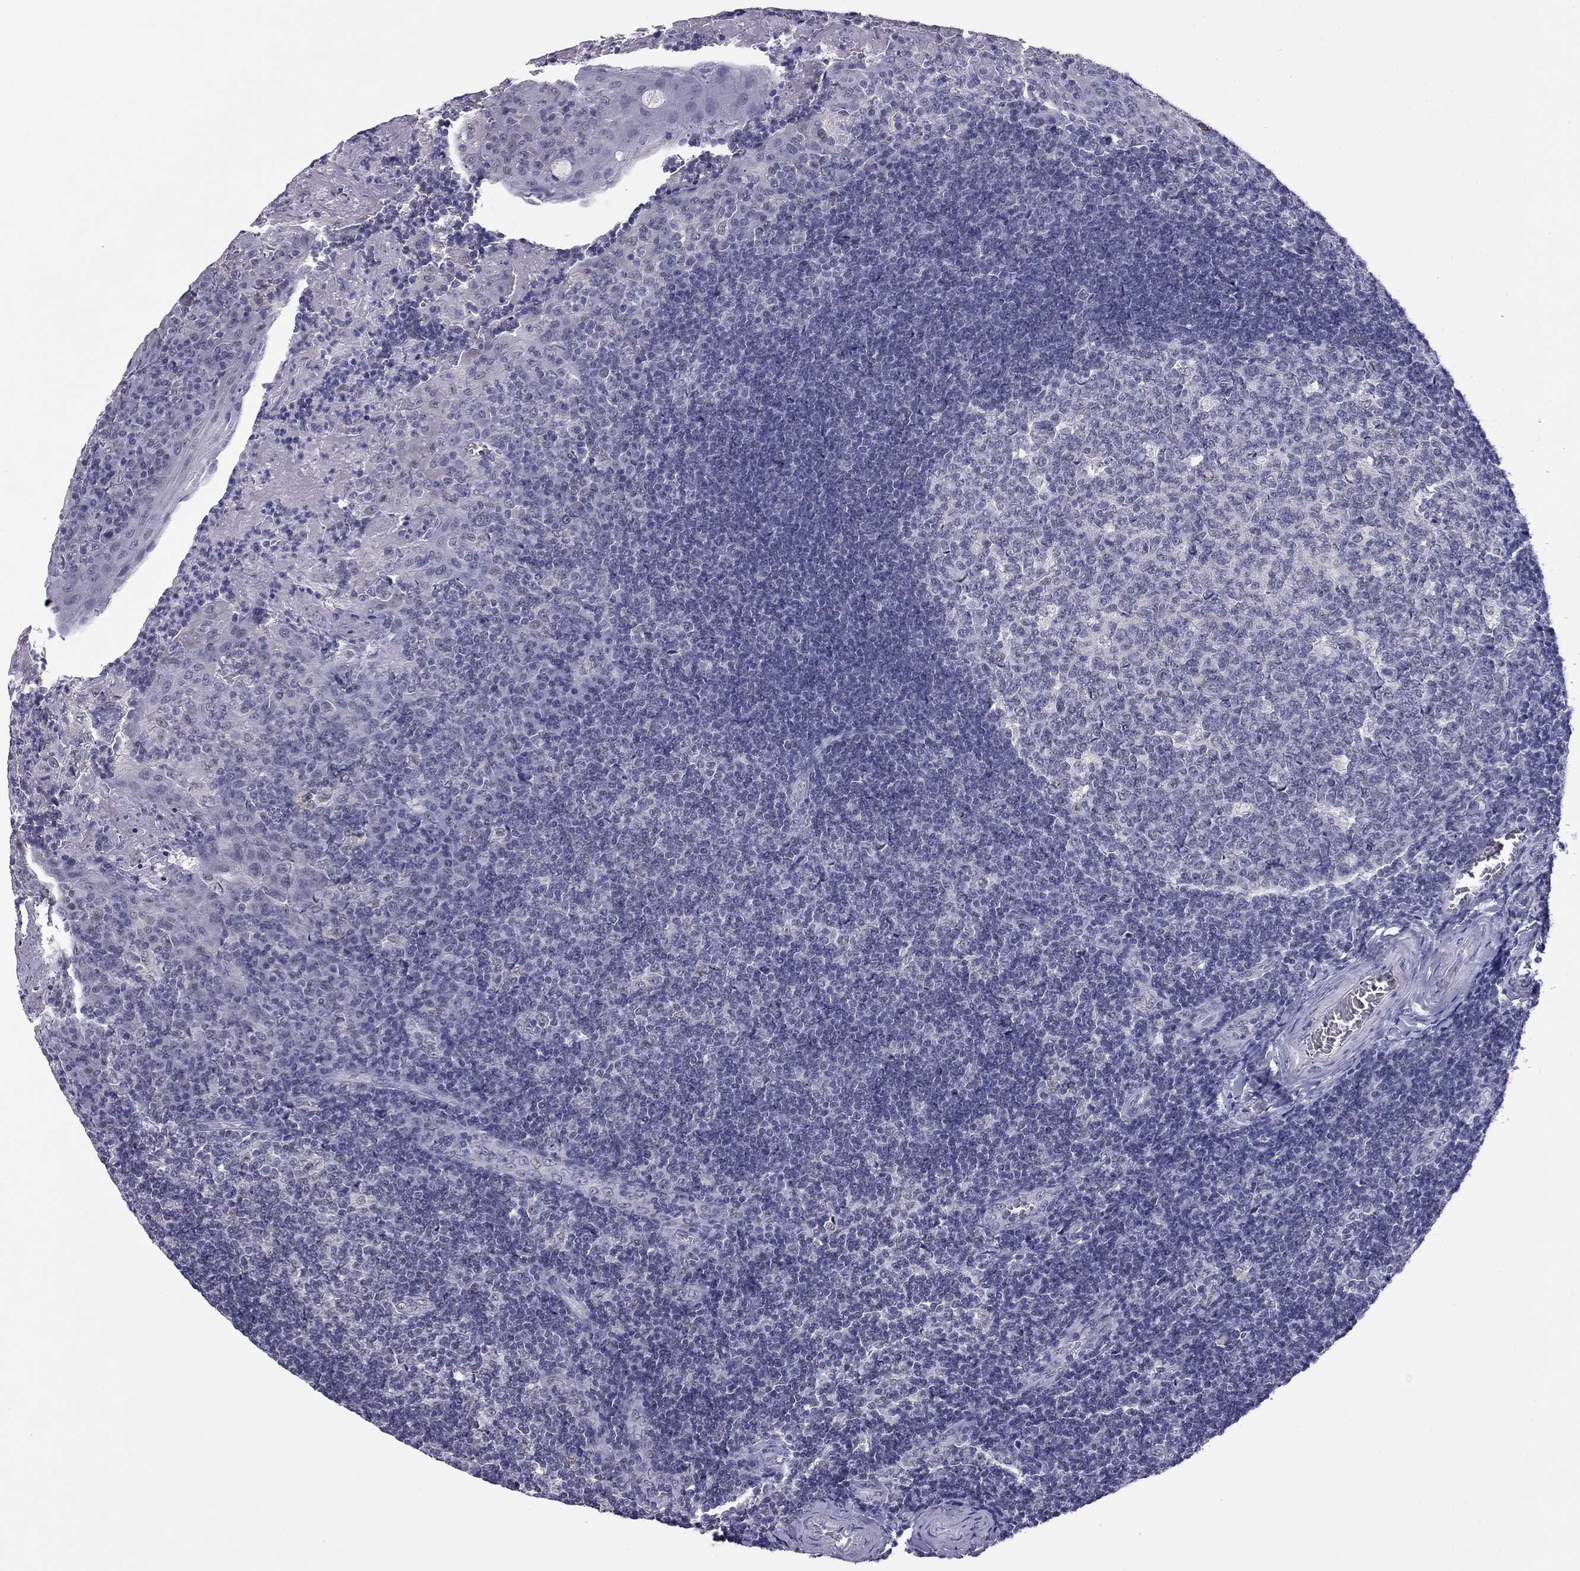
{"staining": {"intensity": "negative", "quantity": "none", "location": "none"}, "tissue": "tonsil", "cell_type": "Germinal center cells", "image_type": "normal", "snomed": [{"axis": "morphology", "description": "Normal tissue, NOS"}, {"axis": "topography", "description": "Tonsil"}], "caption": "This is a photomicrograph of IHC staining of unremarkable tonsil, which shows no positivity in germinal center cells.", "gene": "DOT1L", "patient": {"sex": "female", "age": 12}}